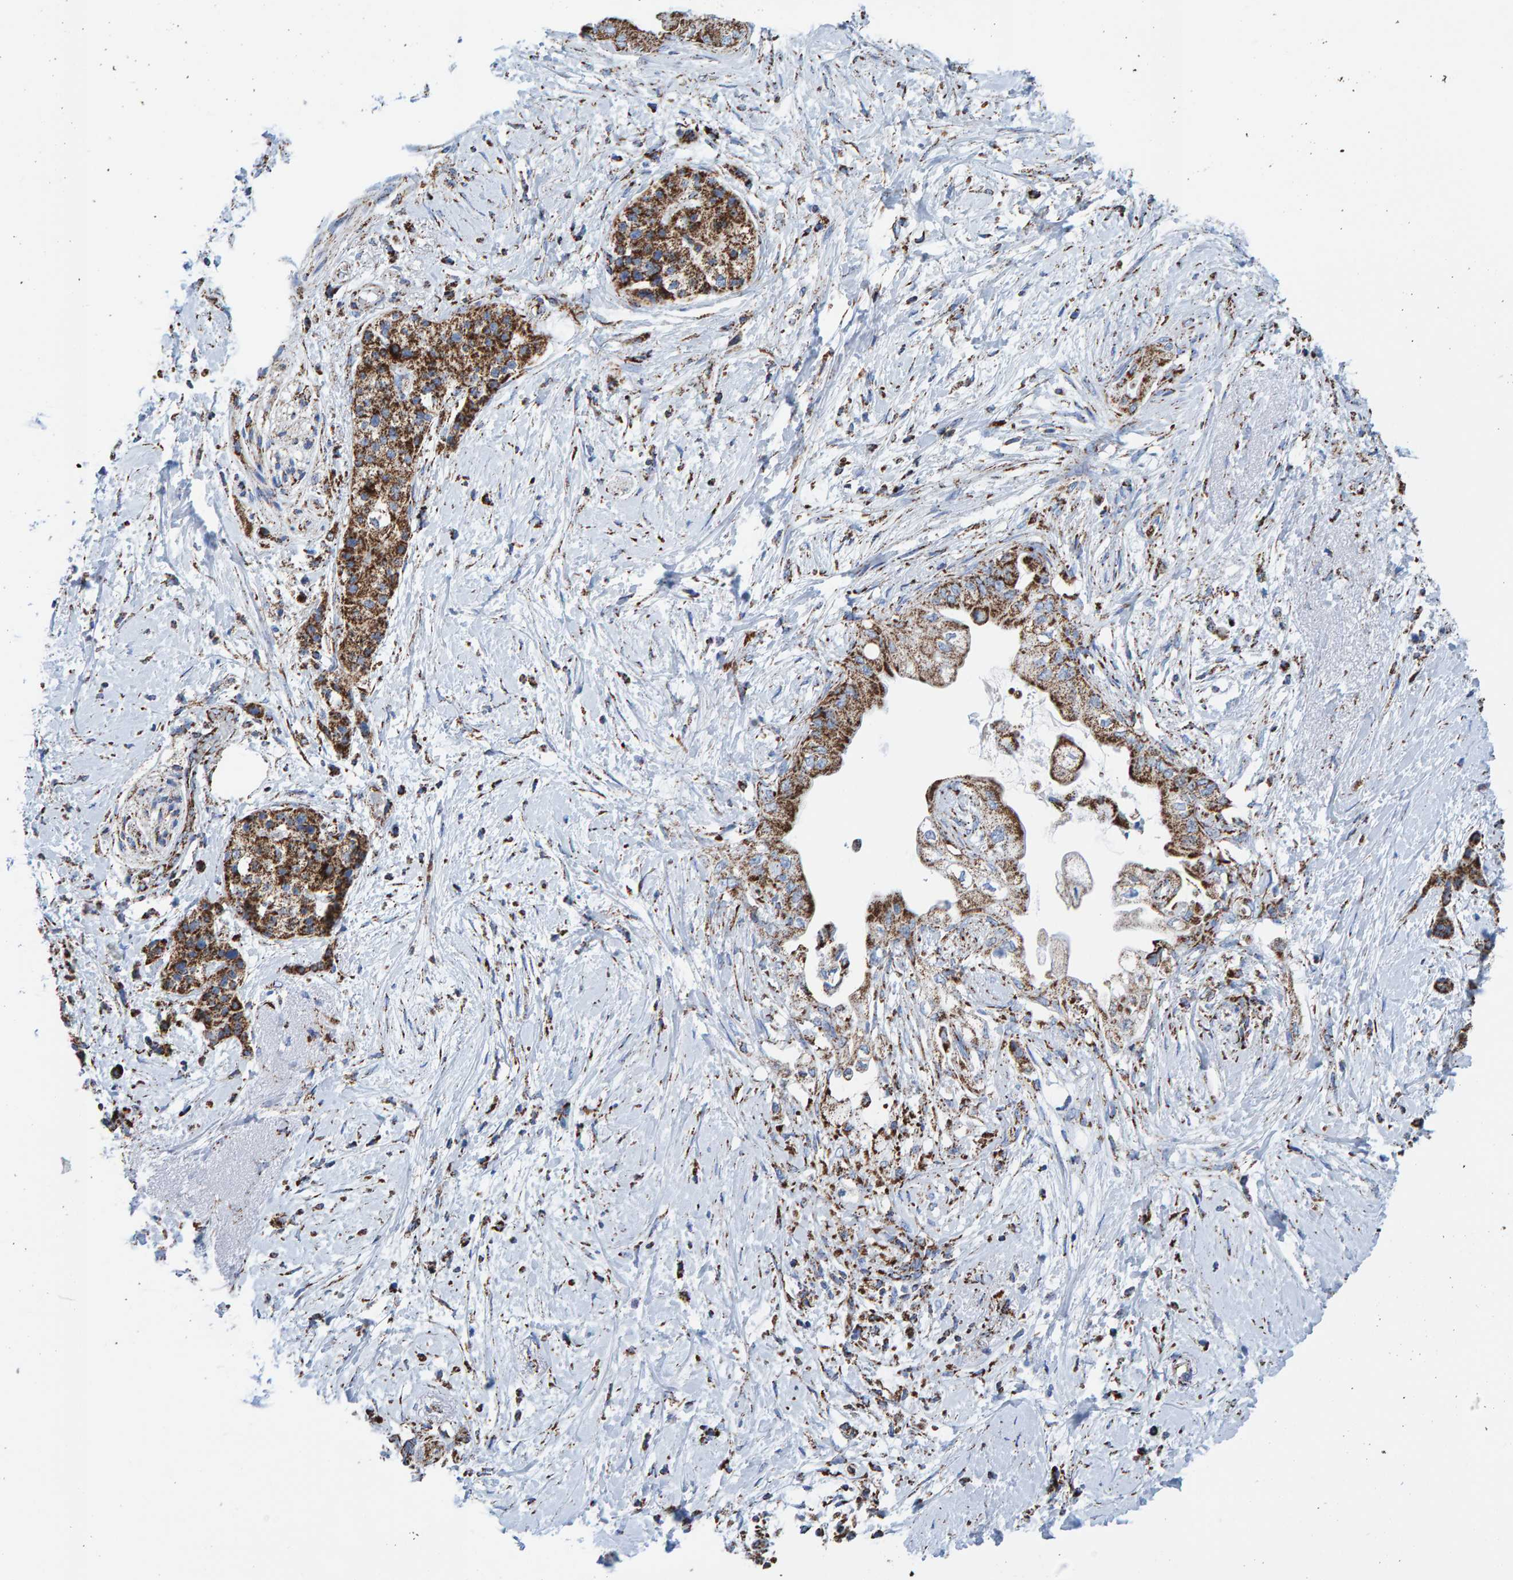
{"staining": {"intensity": "strong", "quantity": ">75%", "location": "cytoplasmic/membranous"}, "tissue": "pancreatic cancer", "cell_type": "Tumor cells", "image_type": "cancer", "snomed": [{"axis": "morphology", "description": "Normal tissue, NOS"}, {"axis": "morphology", "description": "Adenocarcinoma, NOS"}, {"axis": "topography", "description": "Pancreas"}, {"axis": "topography", "description": "Duodenum"}], "caption": "Immunohistochemistry (IHC) of human pancreatic cancer exhibits high levels of strong cytoplasmic/membranous positivity in approximately >75% of tumor cells.", "gene": "ENSG00000262660", "patient": {"sex": "female", "age": 60}}